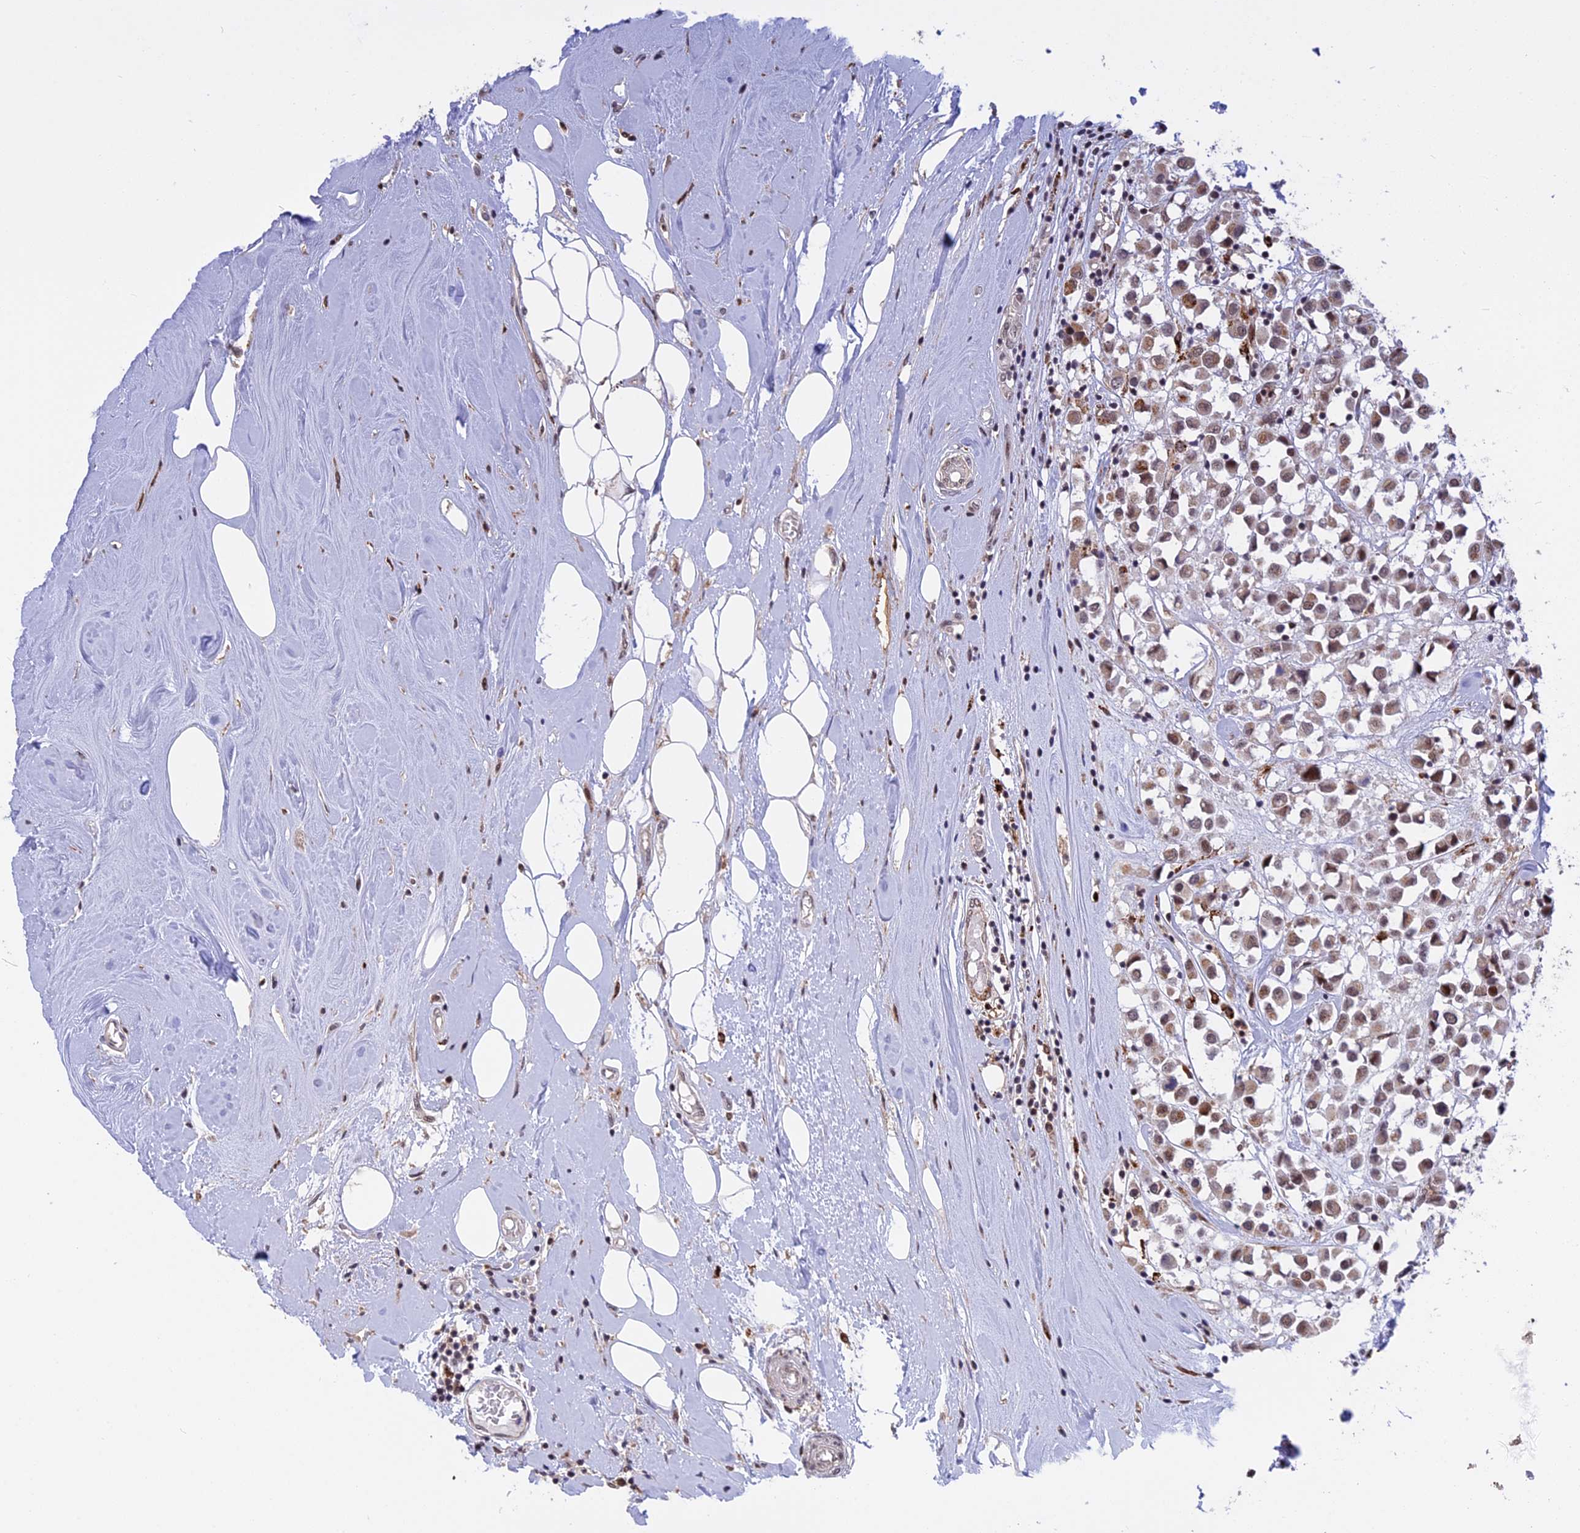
{"staining": {"intensity": "strong", "quantity": "<25%", "location": "cytoplasmic/membranous"}, "tissue": "breast cancer", "cell_type": "Tumor cells", "image_type": "cancer", "snomed": [{"axis": "morphology", "description": "Duct carcinoma"}, {"axis": "topography", "description": "Breast"}], "caption": "Invasive ductal carcinoma (breast) stained for a protein (brown) reveals strong cytoplasmic/membranous positive positivity in about <25% of tumor cells.", "gene": "POLR2C", "patient": {"sex": "female", "age": 61}}